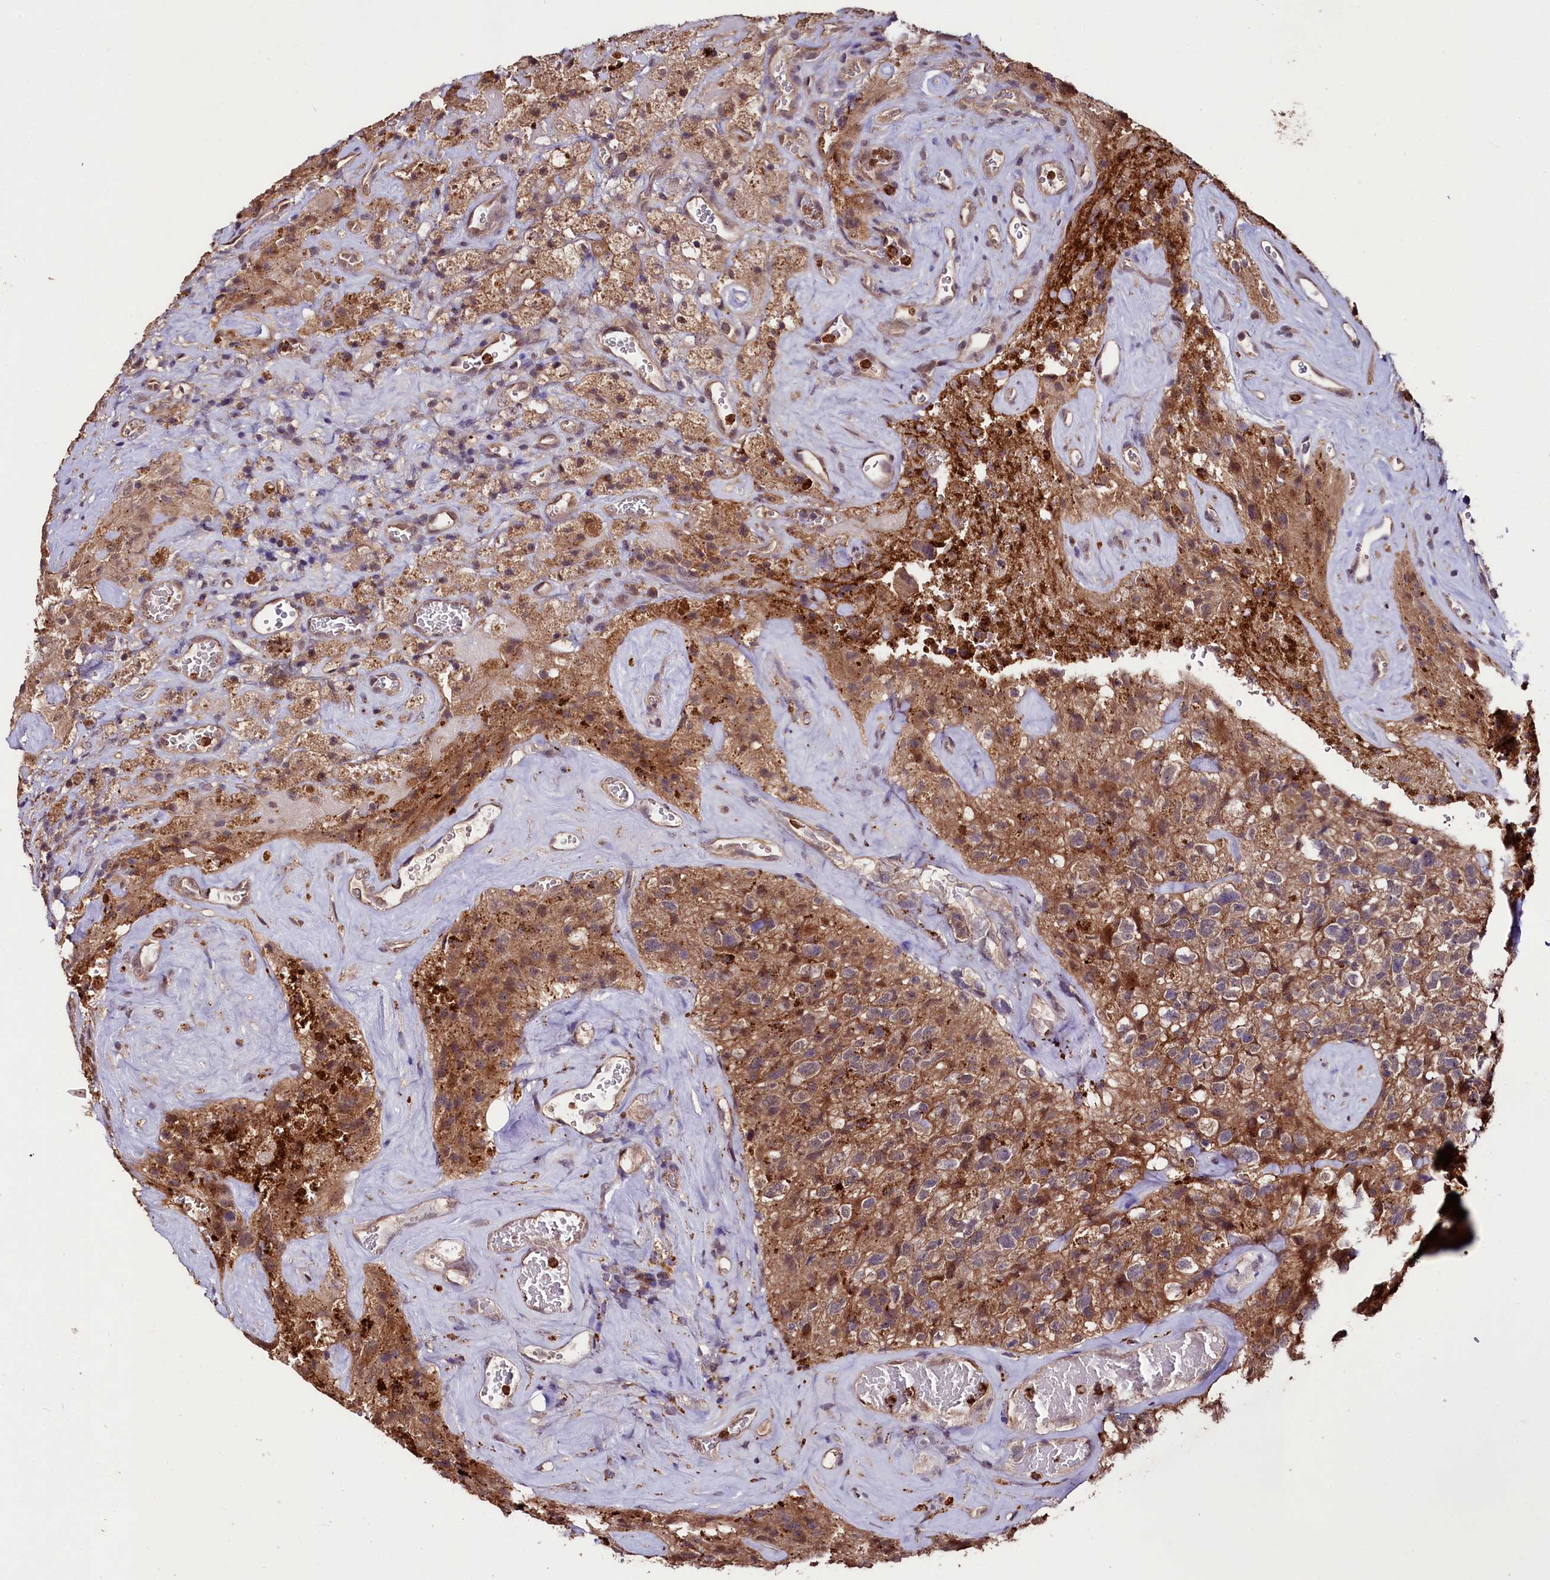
{"staining": {"intensity": "moderate", "quantity": "25%-75%", "location": "cytoplasmic/membranous"}, "tissue": "glioma", "cell_type": "Tumor cells", "image_type": "cancer", "snomed": [{"axis": "morphology", "description": "Glioma, malignant, High grade"}, {"axis": "topography", "description": "Brain"}], "caption": "Immunohistochemistry staining of high-grade glioma (malignant), which exhibits medium levels of moderate cytoplasmic/membranous positivity in approximately 25%-75% of tumor cells indicating moderate cytoplasmic/membranous protein expression. The staining was performed using DAB (brown) for protein detection and nuclei were counterstained in hematoxylin (blue).", "gene": "KLRB1", "patient": {"sex": "male", "age": 69}}